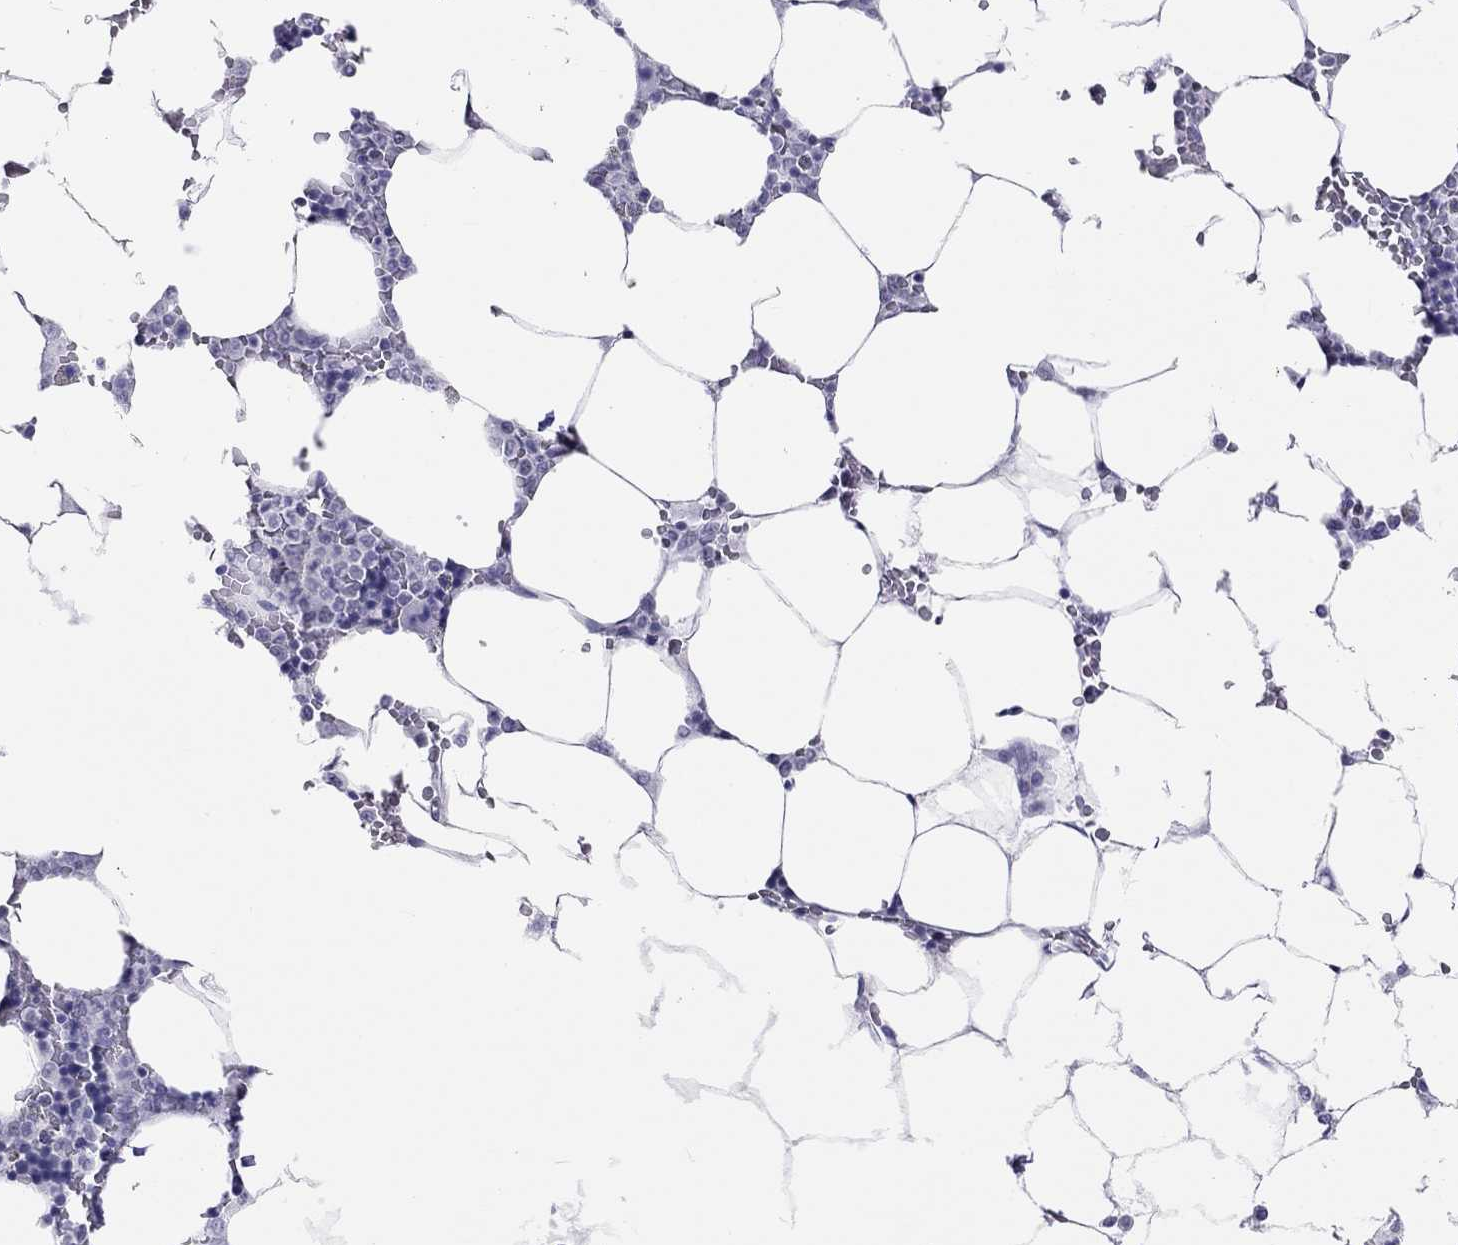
{"staining": {"intensity": "negative", "quantity": "none", "location": "none"}, "tissue": "bone marrow", "cell_type": "Hematopoietic cells", "image_type": "normal", "snomed": [{"axis": "morphology", "description": "Normal tissue, NOS"}, {"axis": "topography", "description": "Bone marrow"}], "caption": "The image demonstrates no staining of hematopoietic cells in unremarkable bone marrow. (Stains: DAB immunohistochemistry (IHC) with hematoxylin counter stain, Microscopy: brightfield microscopy at high magnification).", "gene": "JHY", "patient": {"sex": "male", "age": 63}}